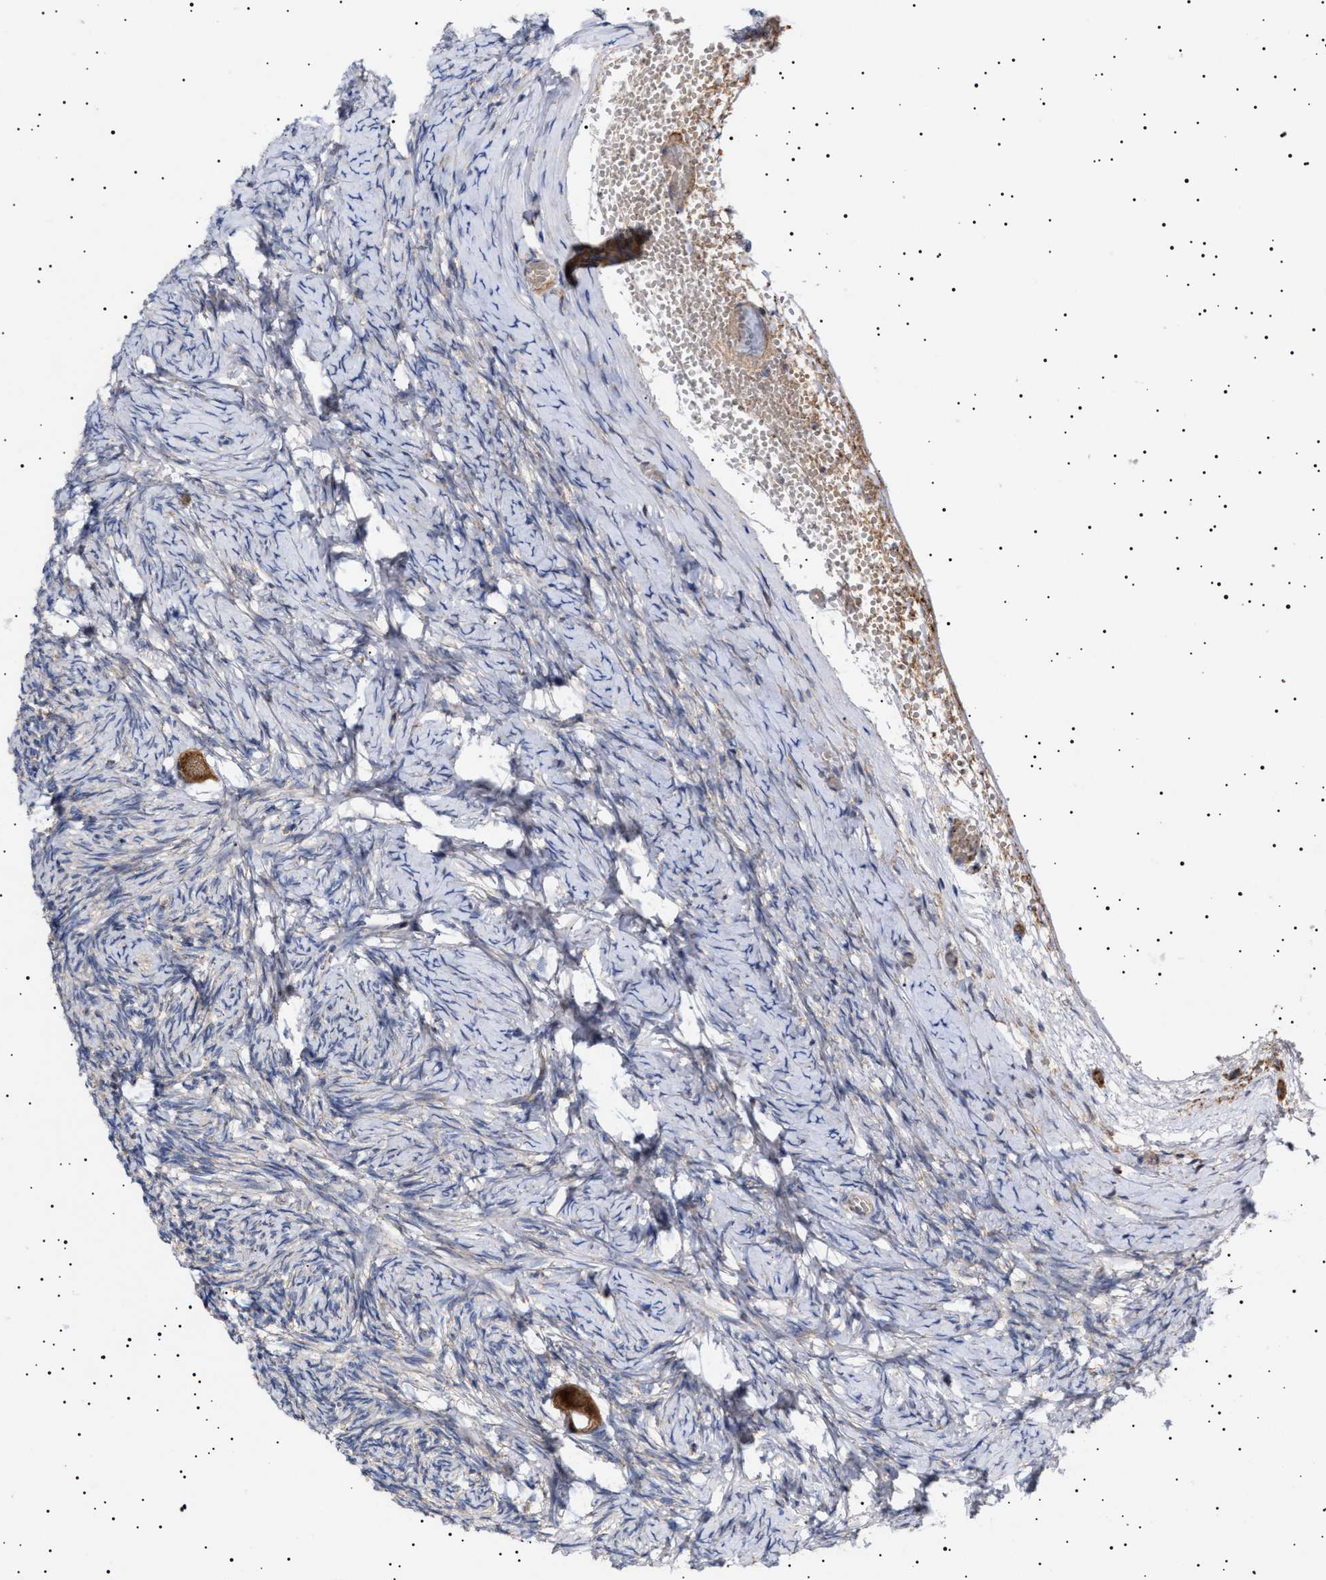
{"staining": {"intensity": "moderate", "quantity": ">75%", "location": "cytoplasmic/membranous"}, "tissue": "ovary", "cell_type": "Follicle cells", "image_type": "normal", "snomed": [{"axis": "morphology", "description": "Normal tissue, NOS"}, {"axis": "topography", "description": "Ovary"}], "caption": "Immunohistochemistry staining of unremarkable ovary, which demonstrates medium levels of moderate cytoplasmic/membranous expression in about >75% of follicle cells indicating moderate cytoplasmic/membranous protein expression. The staining was performed using DAB (3,3'-diaminobenzidine) (brown) for protein detection and nuclei were counterstained in hematoxylin (blue).", "gene": "MRPL10", "patient": {"sex": "female", "age": 27}}